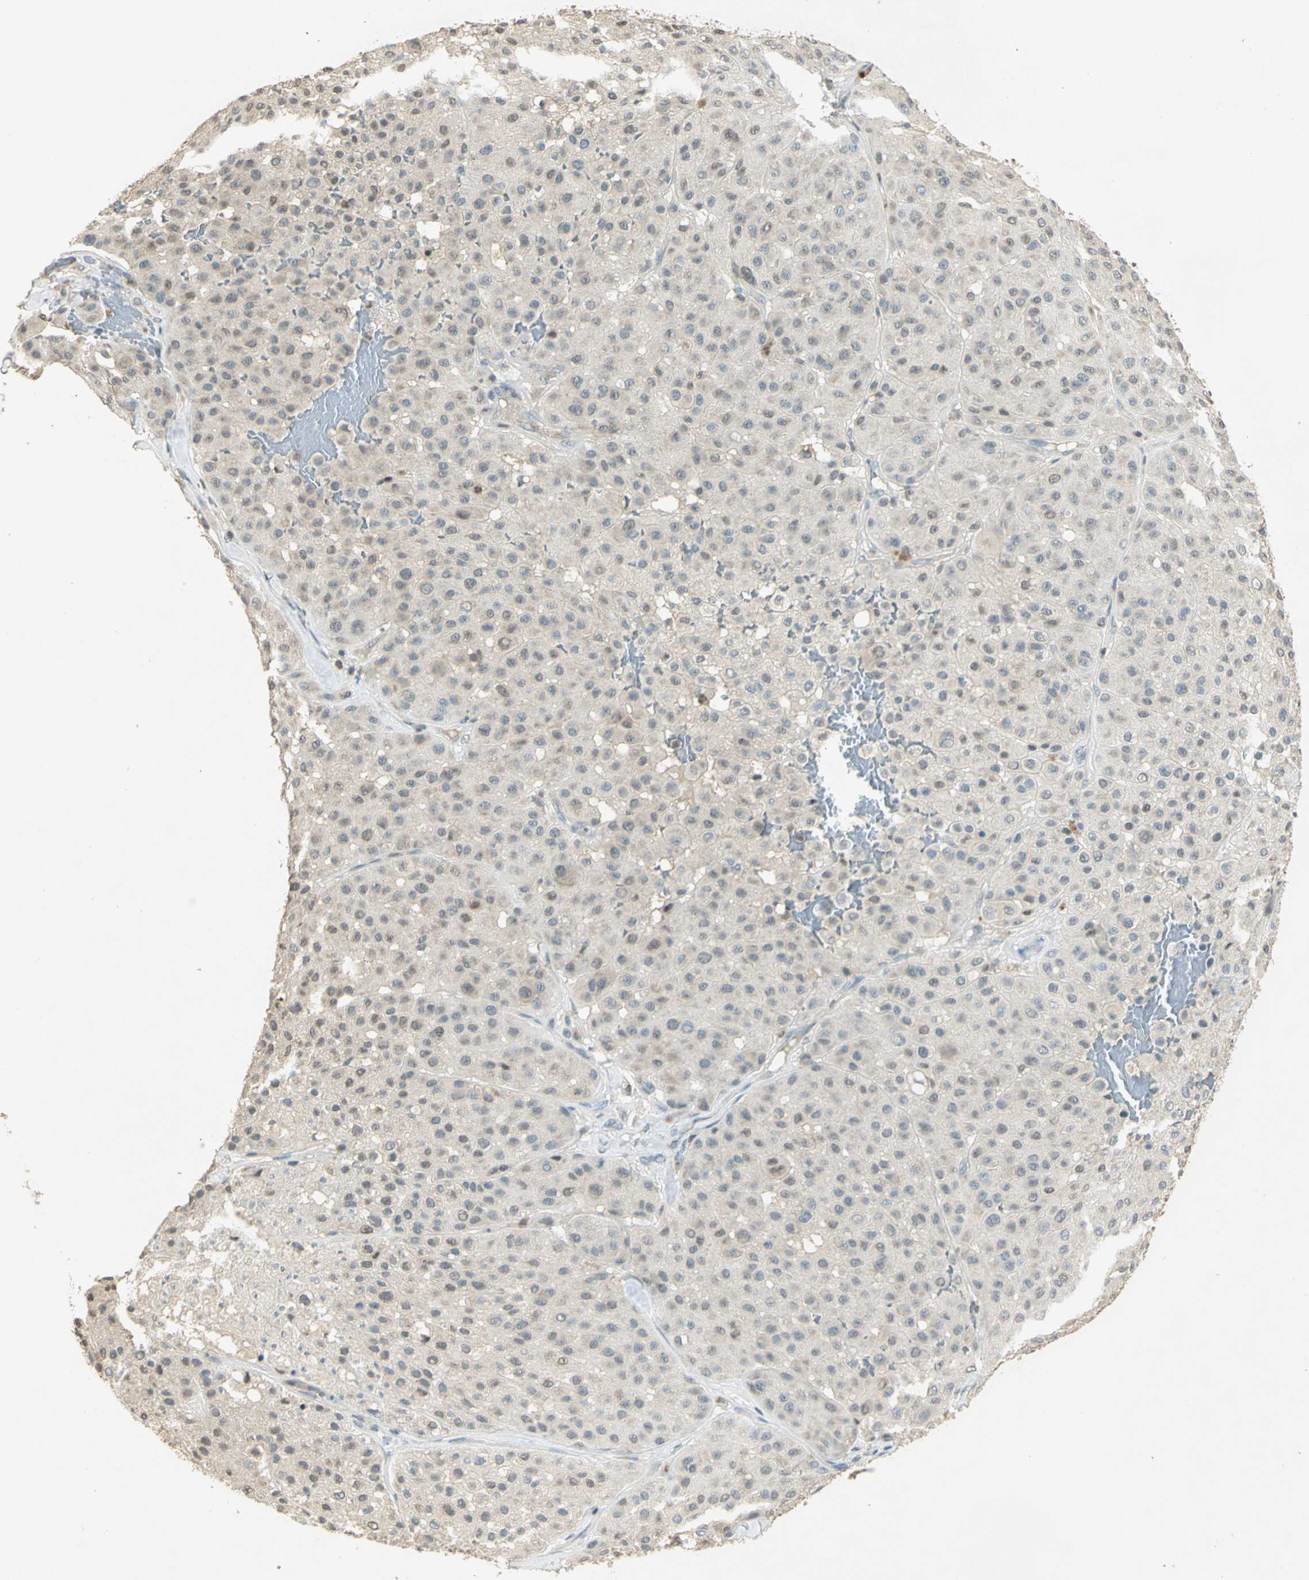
{"staining": {"intensity": "weak", "quantity": "<25%", "location": "nuclear"}, "tissue": "melanoma", "cell_type": "Tumor cells", "image_type": "cancer", "snomed": [{"axis": "morphology", "description": "Normal tissue, NOS"}, {"axis": "morphology", "description": "Malignant melanoma, Metastatic site"}, {"axis": "topography", "description": "Skin"}], "caption": "A micrograph of human malignant melanoma (metastatic site) is negative for staining in tumor cells. Nuclei are stained in blue.", "gene": "BIRC2", "patient": {"sex": "male", "age": 41}}